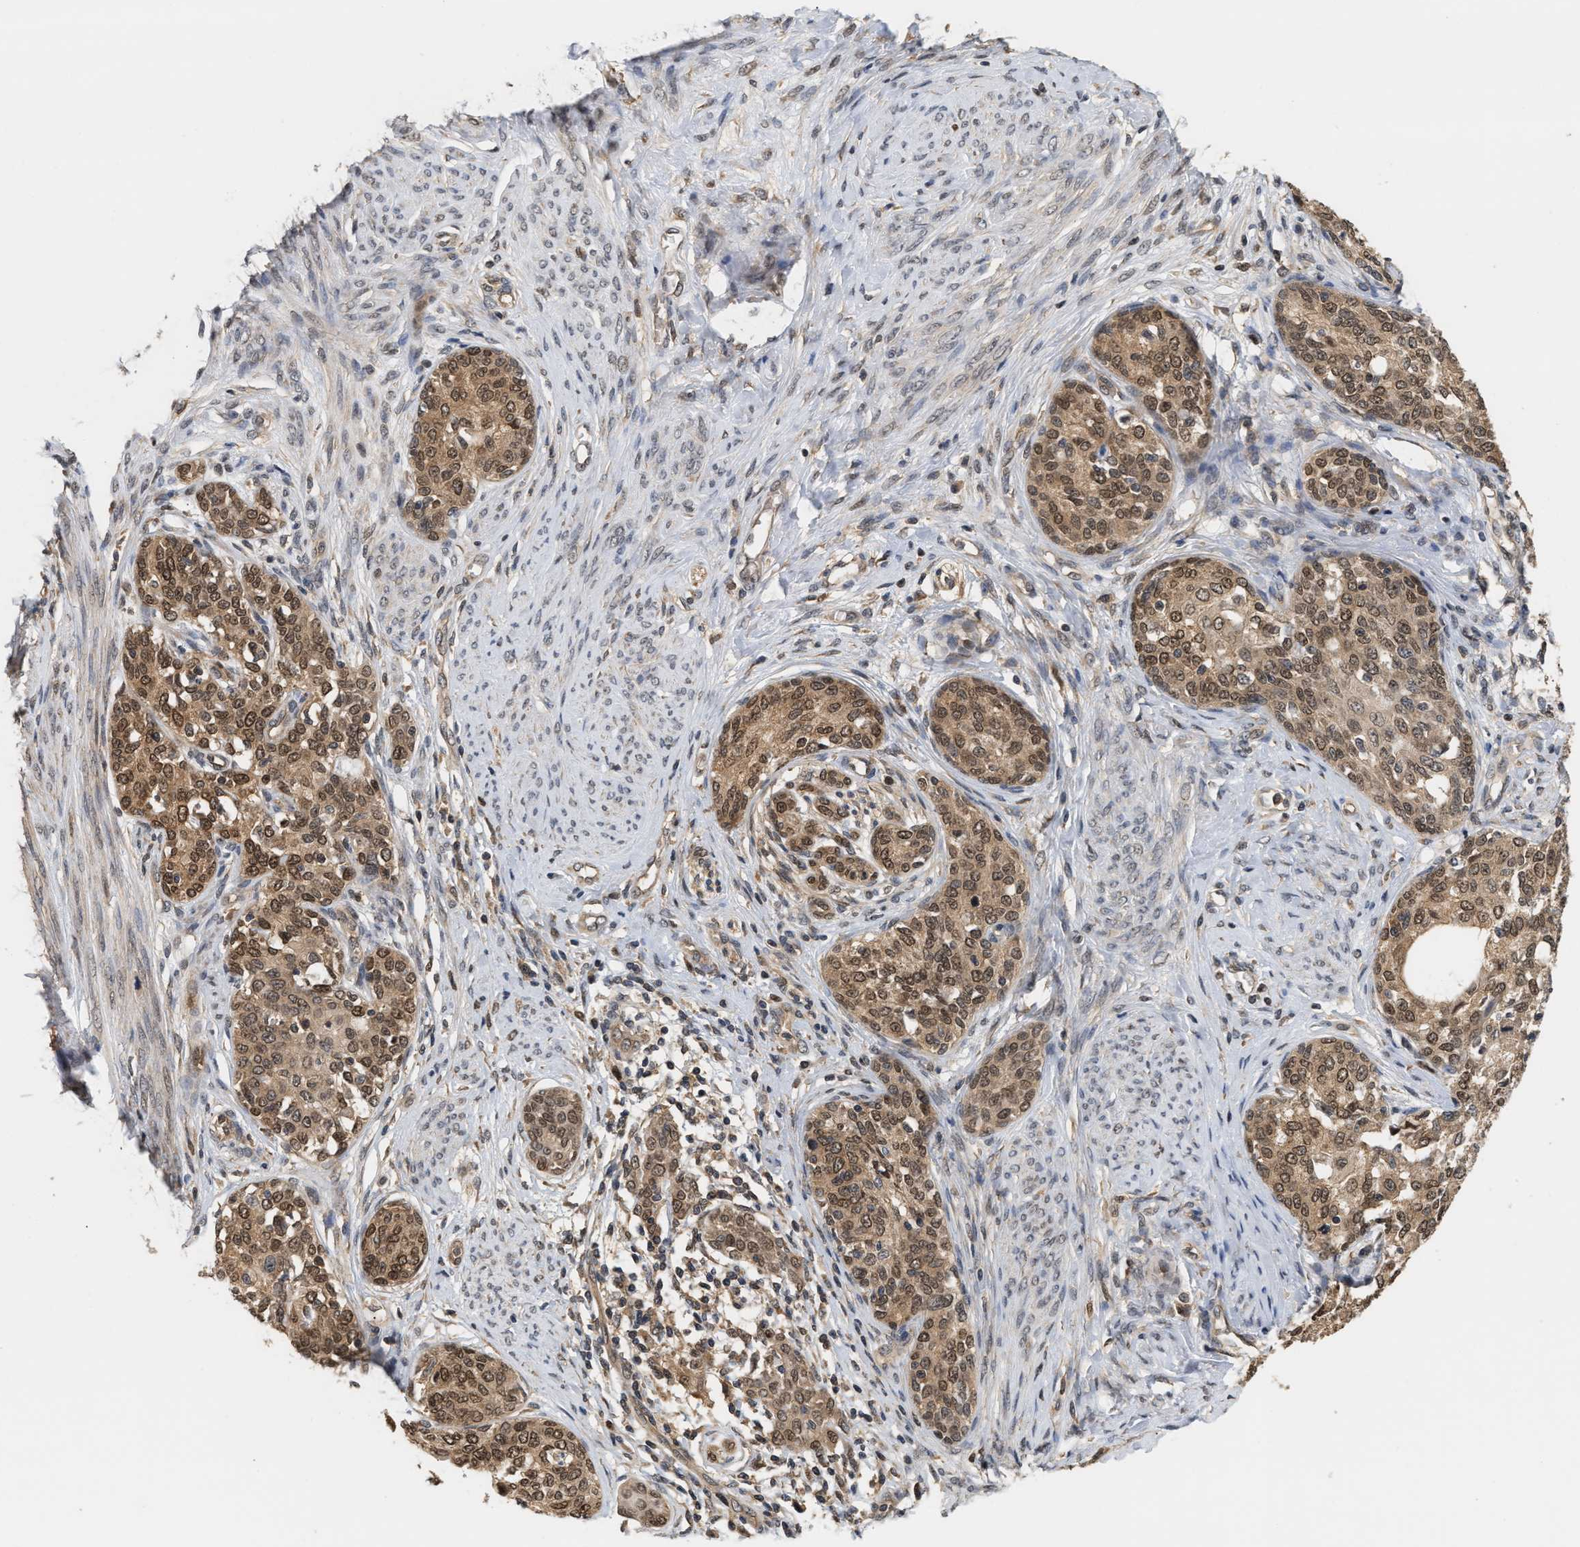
{"staining": {"intensity": "moderate", "quantity": ">75%", "location": "cytoplasmic/membranous,nuclear"}, "tissue": "cervical cancer", "cell_type": "Tumor cells", "image_type": "cancer", "snomed": [{"axis": "morphology", "description": "Squamous cell carcinoma, NOS"}, {"axis": "morphology", "description": "Adenocarcinoma, NOS"}, {"axis": "topography", "description": "Cervix"}], "caption": "Cervical cancer (squamous cell carcinoma) stained with DAB IHC shows medium levels of moderate cytoplasmic/membranous and nuclear expression in approximately >75% of tumor cells. (DAB (3,3'-diaminobenzidine) IHC with brightfield microscopy, high magnification).", "gene": "ABHD5", "patient": {"sex": "female", "age": 52}}